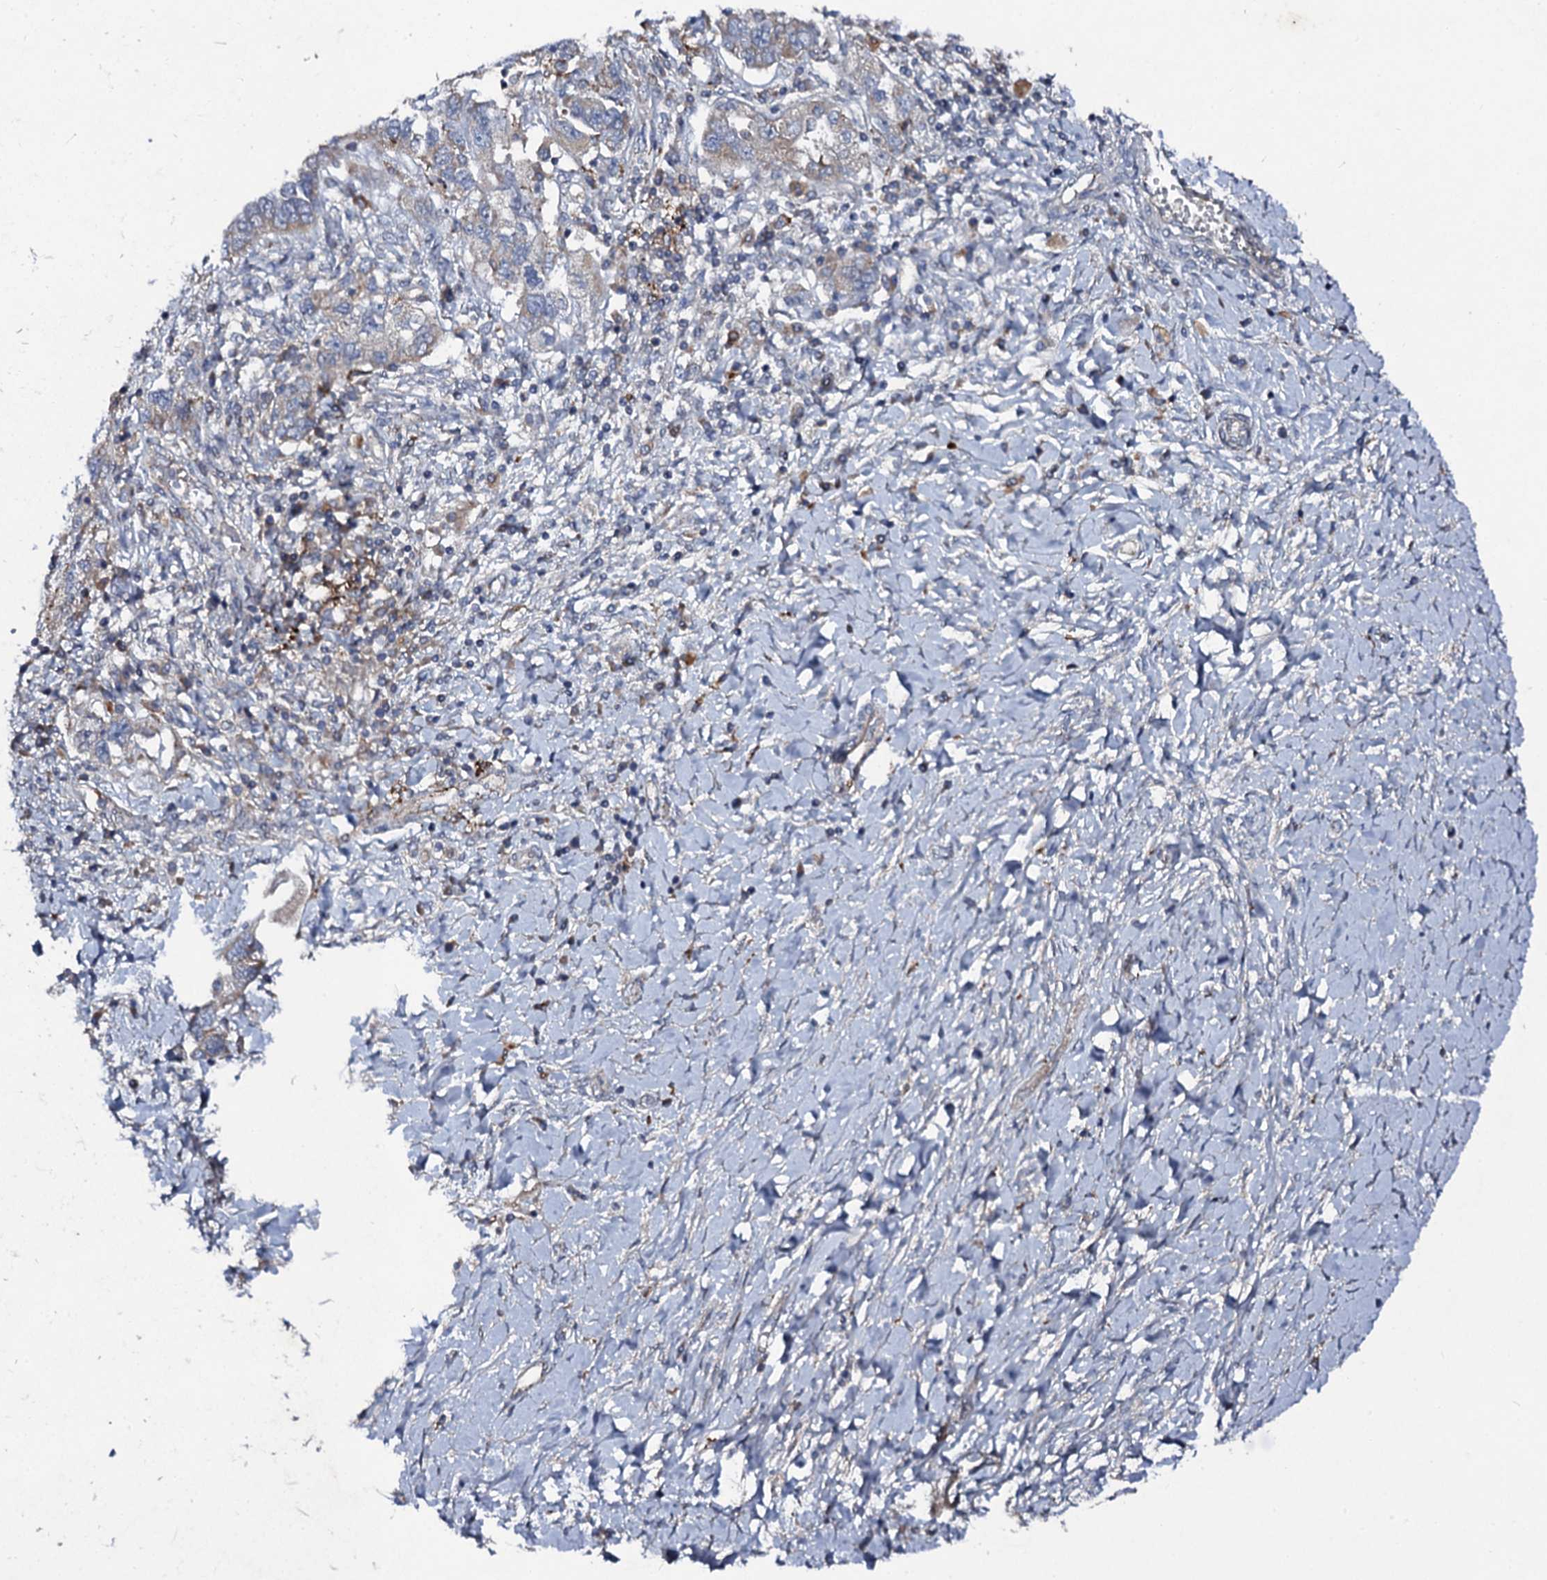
{"staining": {"intensity": "moderate", "quantity": "<25%", "location": "cytoplasmic/membranous"}, "tissue": "ovarian cancer", "cell_type": "Tumor cells", "image_type": "cancer", "snomed": [{"axis": "morphology", "description": "Carcinoma, NOS"}, {"axis": "morphology", "description": "Cystadenocarcinoma, serous, NOS"}, {"axis": "topography", "description": "Ovary"}], "caption": "Ovarian cancer (carcinoma) was stained to show a protein in brown. There is low levels of moderate cytoplasmic/membranous expression in about <25% of tumor cells. The protein of interest is shown in brown color, while the nuclei are stained blue.", "gene": "LRRC28", "patient": {"sex": "female", "age": 69}}